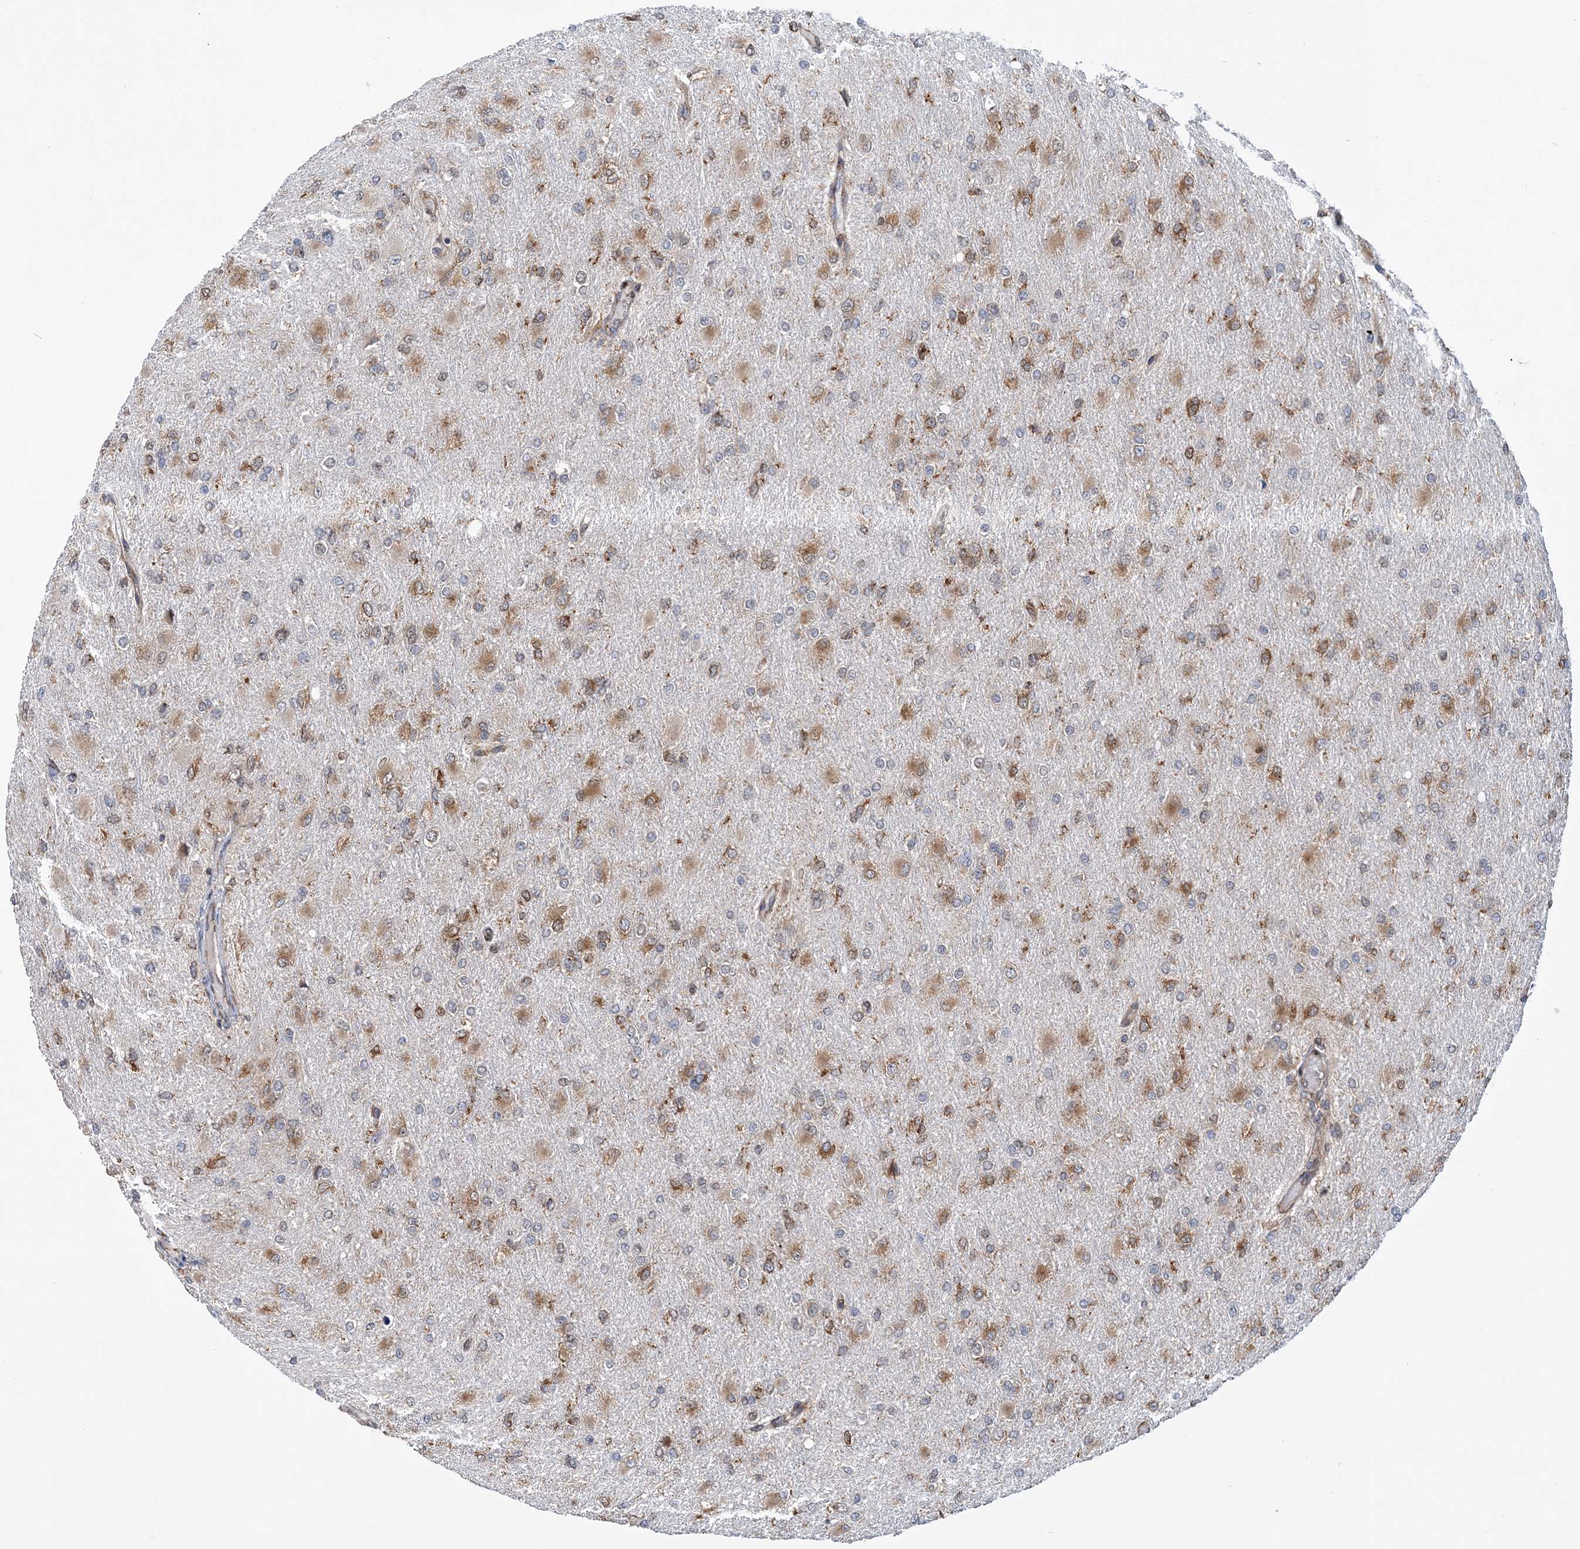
{"staining": {"intensity": "moderate", "quantity": "25%-75%", "location": "cytoplasmic/membranous"}, "tissue": "glioma", "cell_type": "Tumor cells", "image_type": "cancer", "snomed": [{"axis": "morphology", "description": "Glioma, malignant, High grade"}, {"axis": "topography", "description": "Cerebral cortex"}], "caption": "Immunohistochemistry (IHC) histopathology image of neoplastic tissue: human malignant high-grade glioma stained using immunohistochemistry (IHC) exhibits medium levels of moderate protein expression localized specifically in the cytoplasmic/membranous of tumor cells, appearing as a cytoplasmic/membranous brown color.", "gene": "PHF1", "patient": {"sex": "female", "age": 36}}